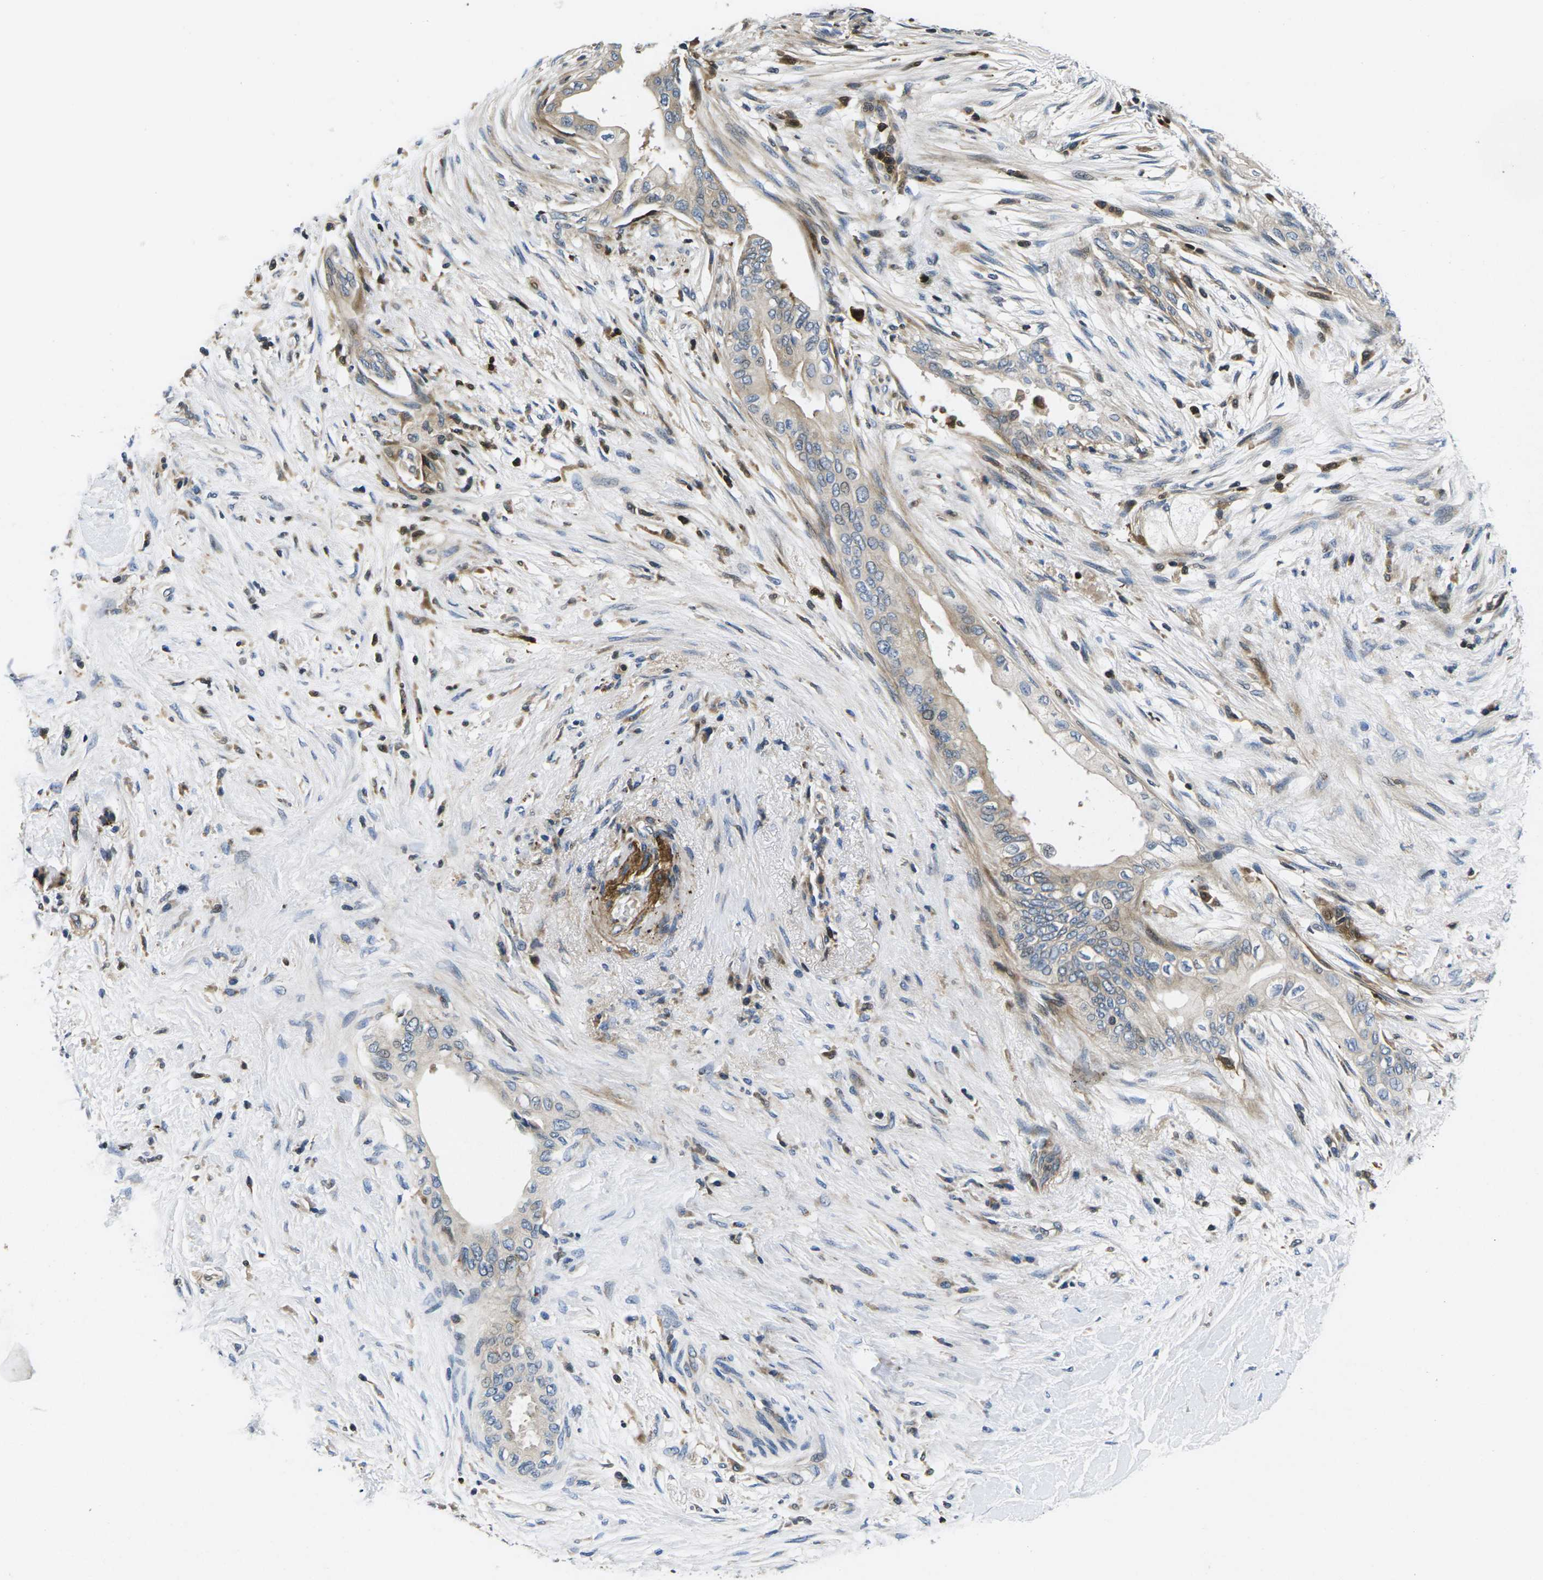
{"staining": {"intensity": "weak", "quantity": "<25%", "location": "cytoplasmic/membranous"}, "tissue": "pancreatic cancer", "cell_type": "Tumor cells", "image_type": "cancer", "snomed": [{"axis": "morphology", "description": "Normal tissue, NOS"}, {"axis": "morphology", "description": "Adenocarcinoma, NOS"}, {"axis": "topography", "description": "Pancreas"}, {"axis": "topography", "description": "Duodenum"}], "caption": "Immunohistochemical staining of adenocarcinoma (pancreatic) demonstrates no significant expression in tumor cells. Brightfield microscopy of immunohistochemistry (IHC) stained with DAB (3,3'-diaminobenzidine) (brown) and hematoxylin (blue), captured at high magnification.", "gene": "PLCE1", "patient": {"sex": "female", "age": 60}}